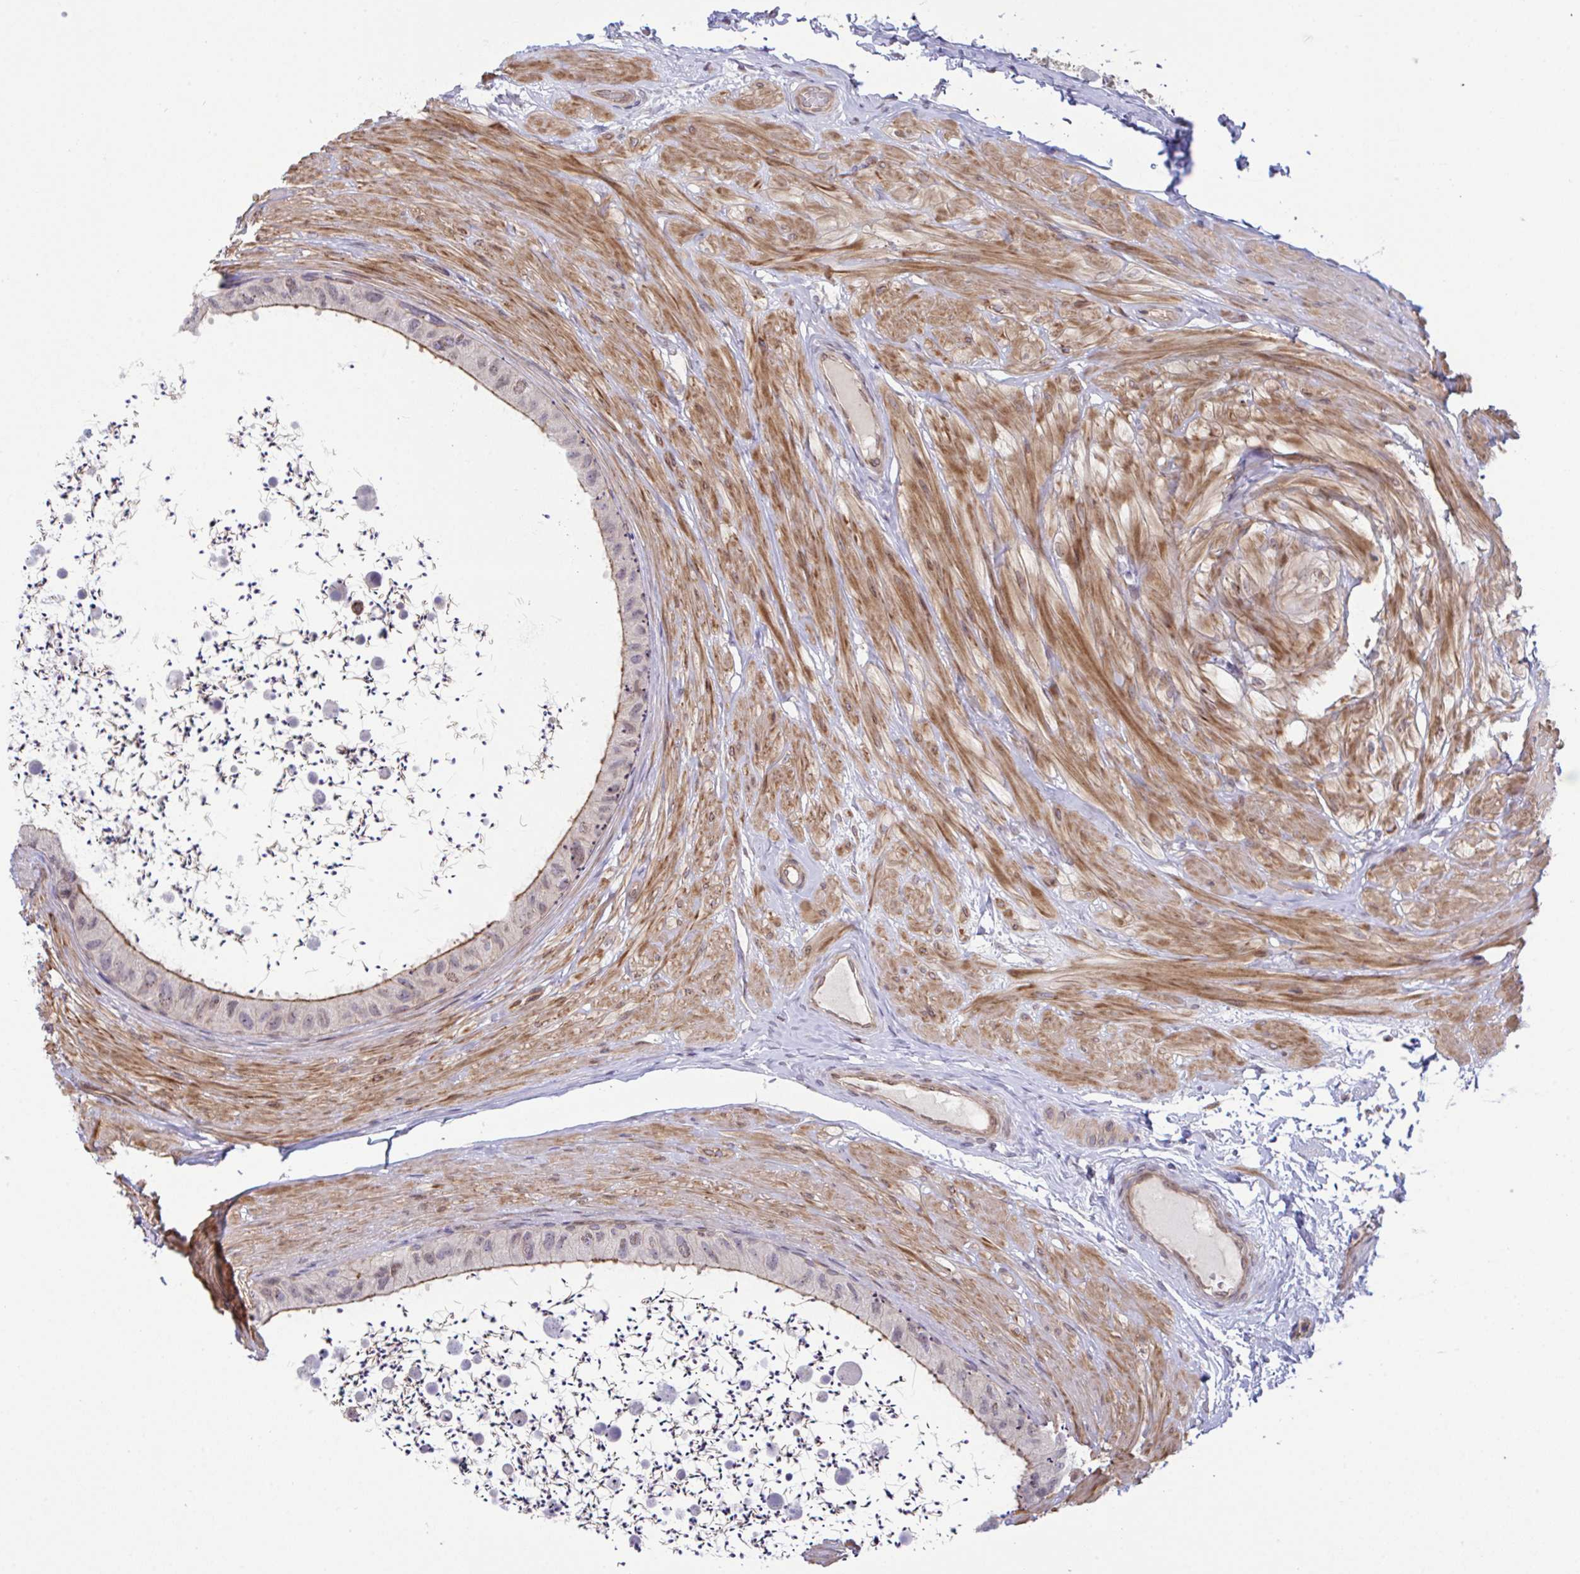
{"staining": {"intensity": "moderate", "quantity": "25%-75%", "location": "cytoplasmic/membranous"}, "tissue": "epididymis", "cell_type": "Glandular cells", "image_type": "normal", "snomed": [{"axis": "morphology", "description": "Normal tissue, NOS"}, {"axis": "topography", "description": "Epididymis"}, {"axis": "topography", "description": "Peripheral nerve tissue"}], "caption": "Moderate cytoplasmic/membranous protein positivity is seen in approximately 25%-75% of glandular cells in epididymis.", "gene": "ZBED3", "patient": {"sex": "male", "age": 32}}